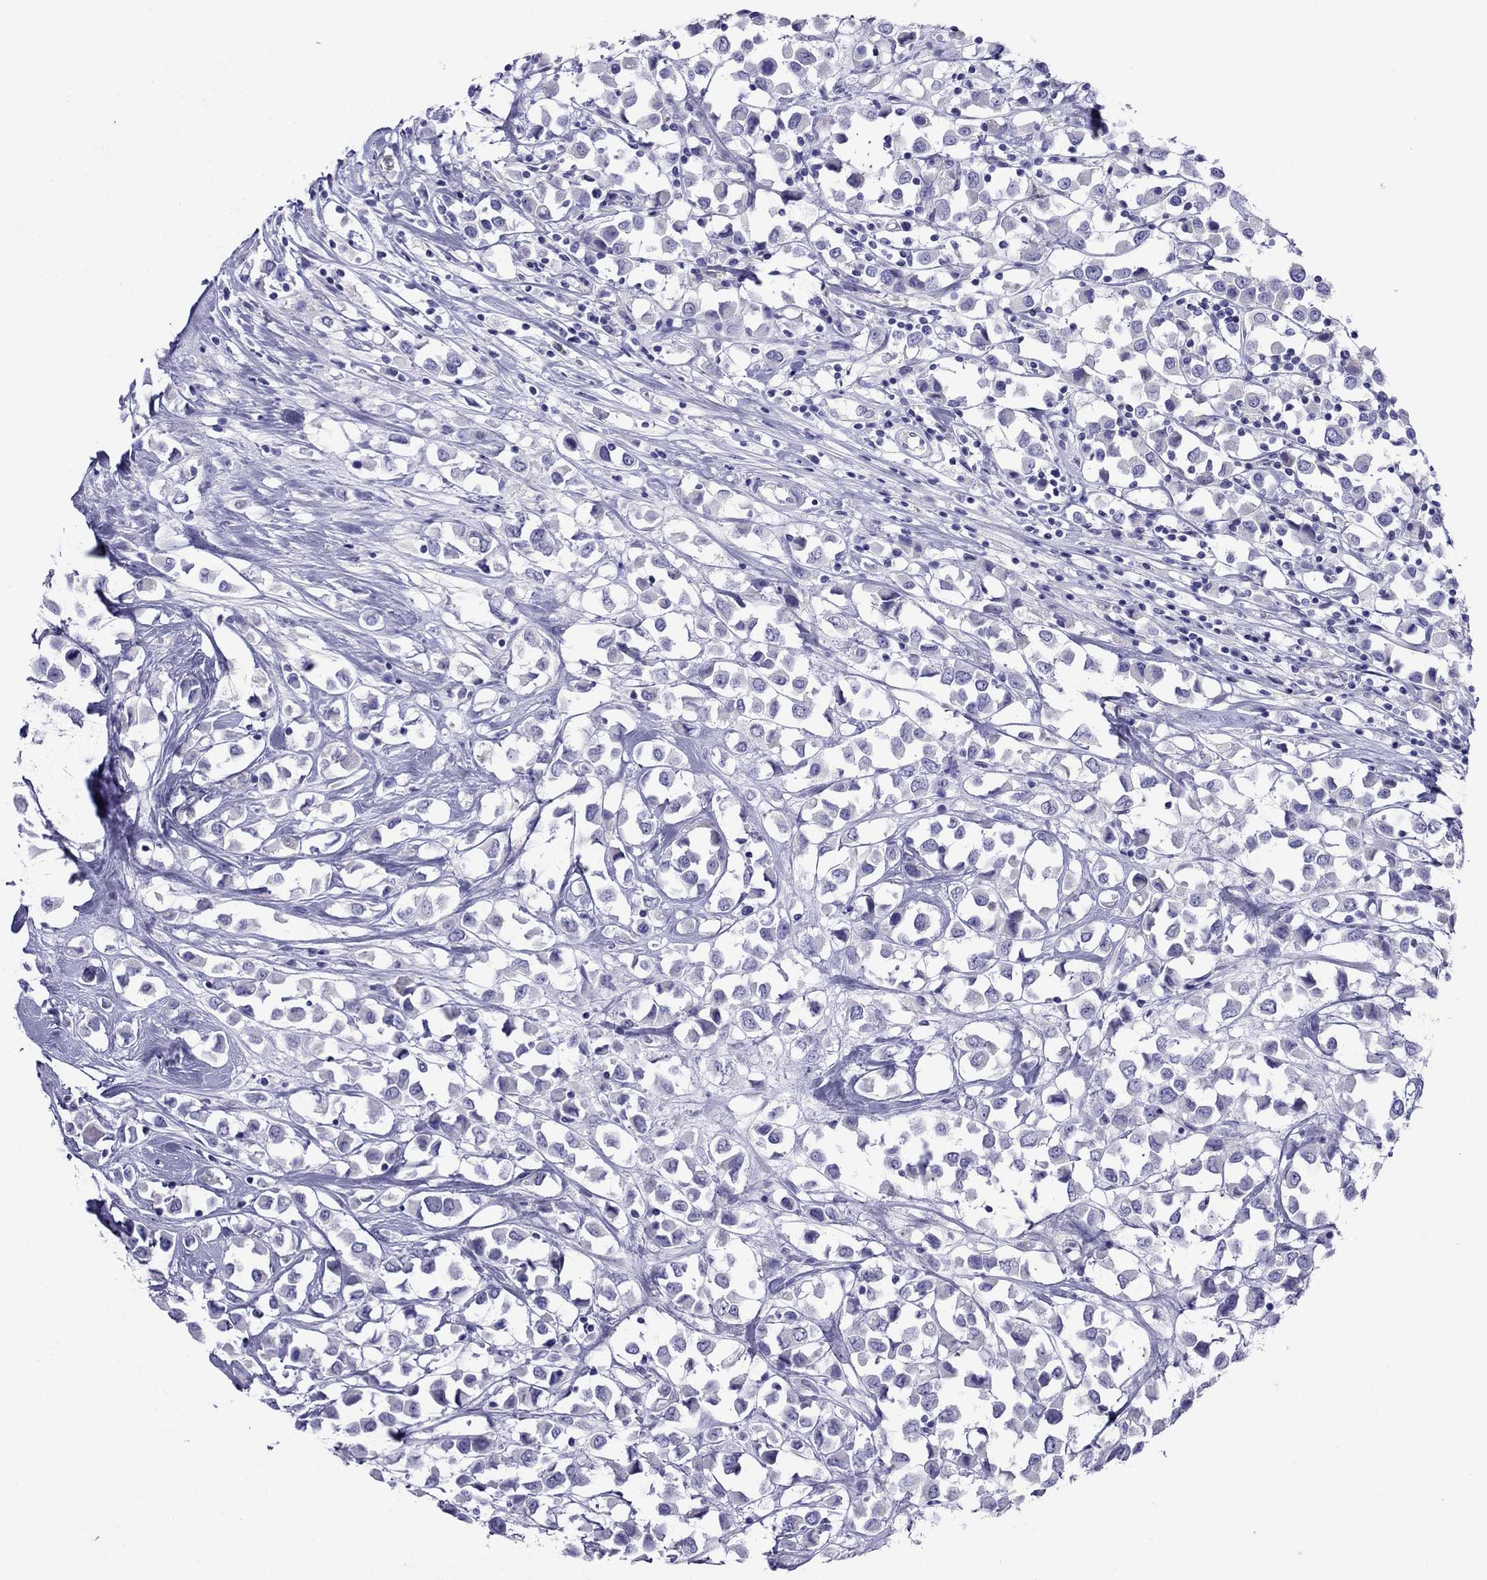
{"staining": {"intensity": "negative", "quantity": "none", "location": "none"}, "tissue": "breast cancer", "cell_type": "Tumor cells", "image_type": "cancer", "snomed": [{"axis": "morphology", "description": "Duct carcinoma"}, {"axis": "topography", "description": "Breast"}], "caption": "Human breast cancer (invasive ductal carcinoma) stained for a protein using immunohistochemistry (IHC) demonstrates no expression in tumor cells.", "gene": "PCDHA6", "patient": {"sex": "female", "age": 61}}